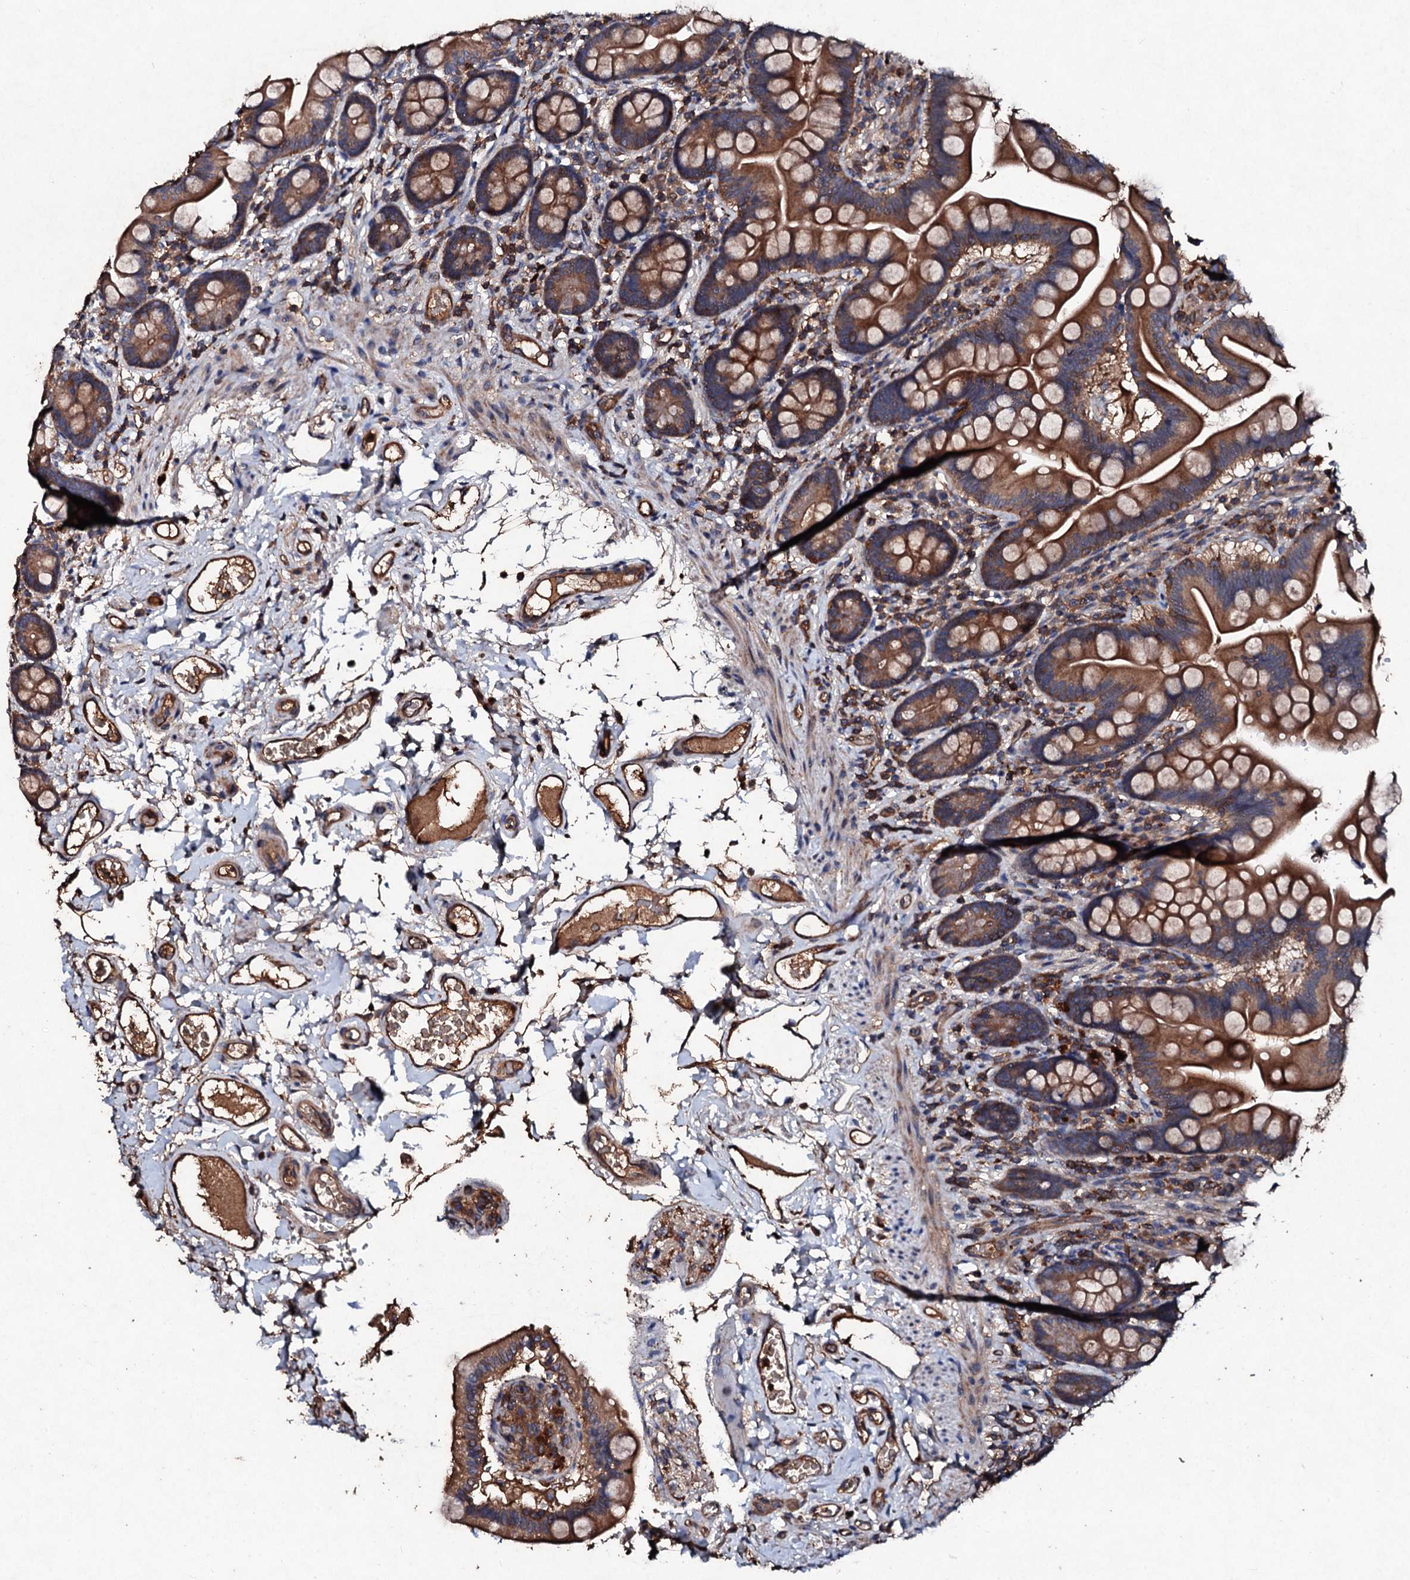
{"staining": {"intensity": "strong", "quantity": ">75%", "location": "cytoplasmic/membranous"}, "tissue": "small intestine", "cell_type": "Glandular cells", "image_type": "normal", "snomed": [{"axis": "morphology", "description": "Normal tissue, NOS"}, {"axis": "topography", "description": "Small intestine"}], "caption": "Brown immunohistochemical staining in normal human small intestine demonstrates strong cytoplasmic/membranous expression in approximately >75% of glandular cells.", "gene": "KERA", "patient": {"sex": "female", "age": 64}}